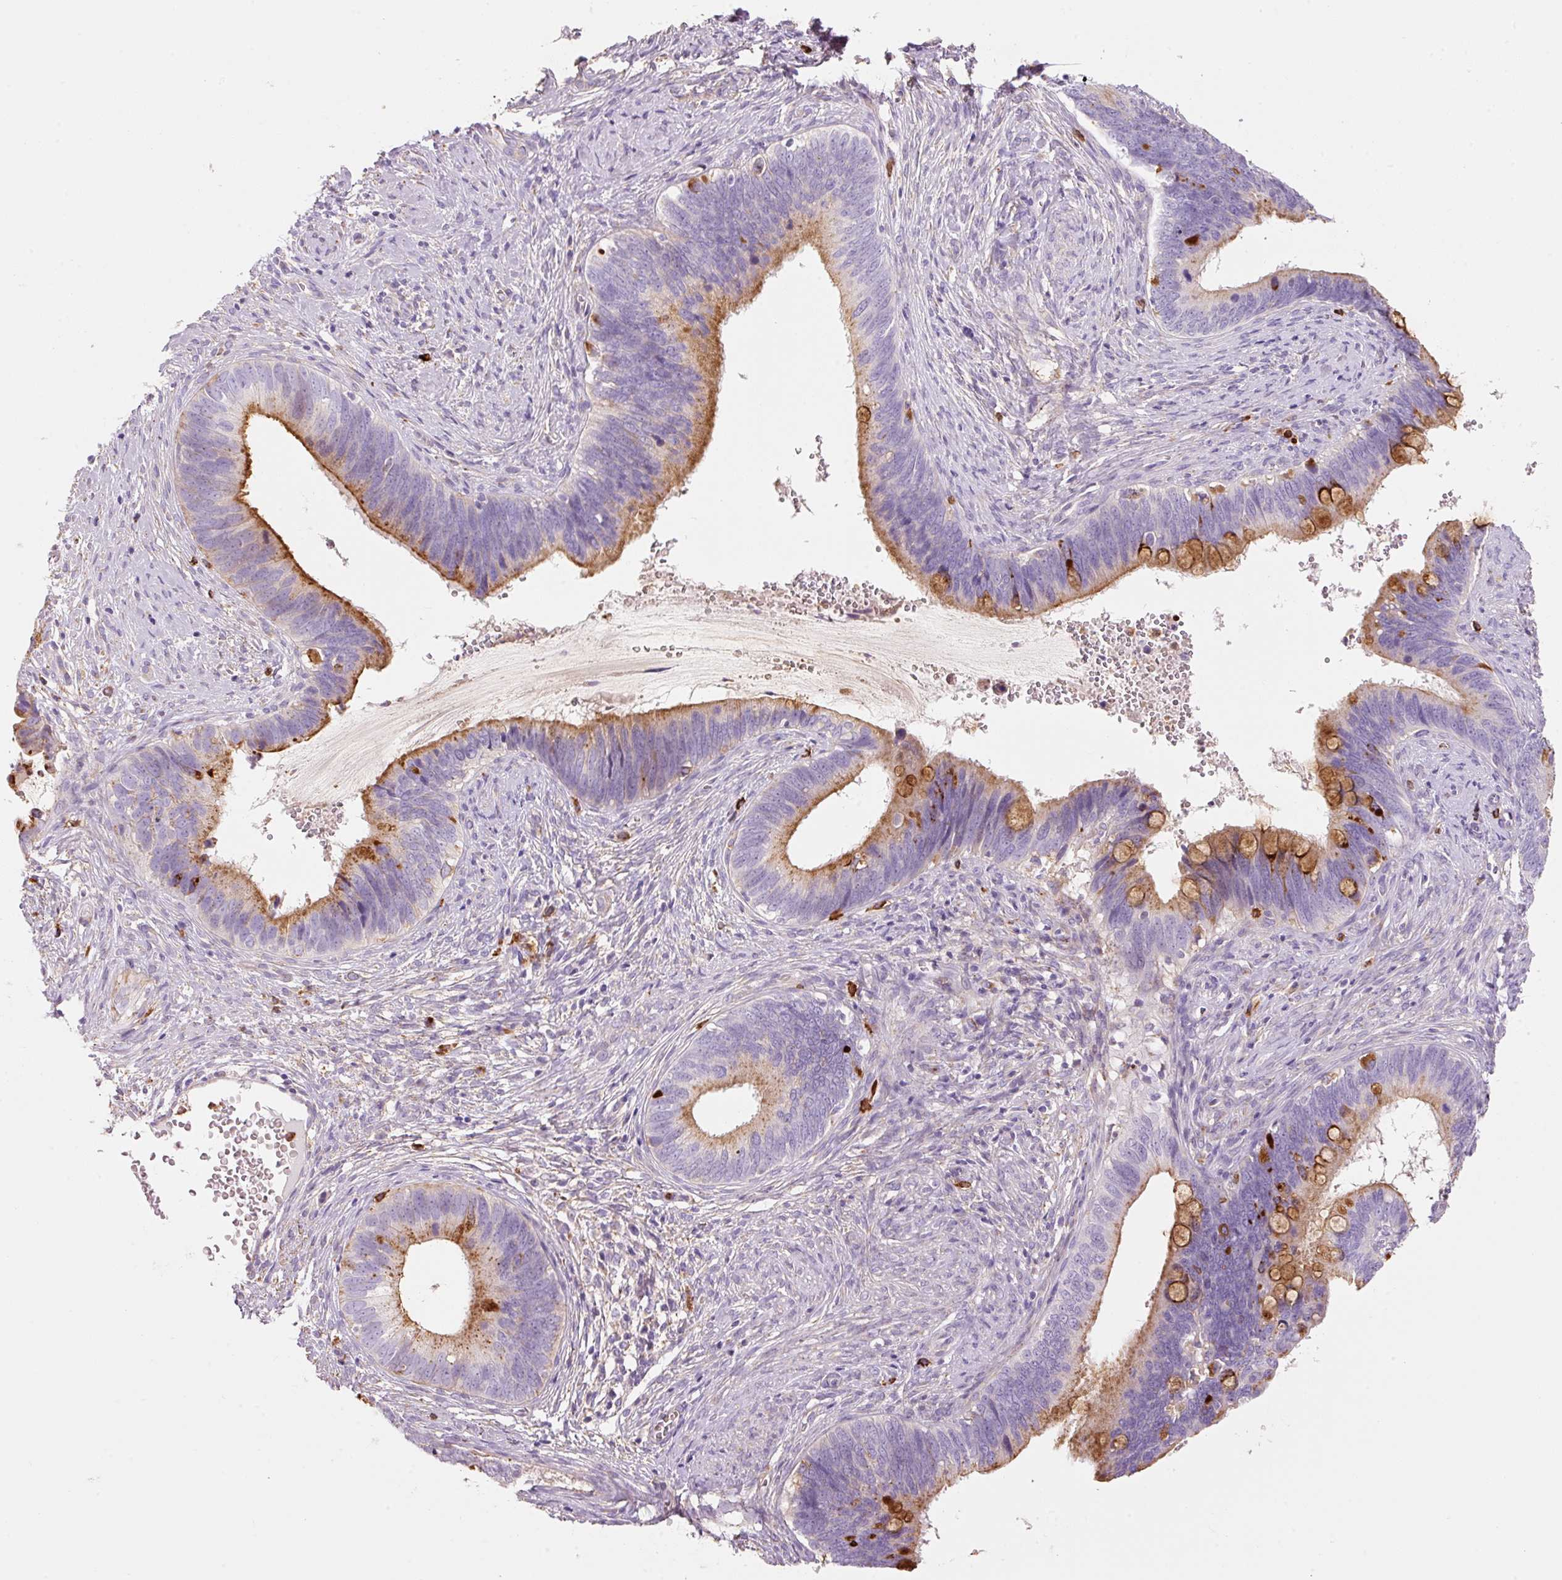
{"staining": {"intensity": "moderate", "quantity": "25%-75%", "location": "cytoplasmic/membranous"}, "tissue": "cervical cancer", "cell_type": "Tumor cells", "image_type": "cancer", "snomed": [{"axis": "morphology", "description": "Adenocarcinoma, NOS"}, {"axis": "topography", "description": "Cervix"}], "caption": "There is medium levels of moderate cytoplasmic/membranous expression in tumor cells of cervical adenocarcinoma, as demonstrated by immunohistochemical staining (brown color).", "gene": "TMC8", "patient": {"sex": "female", "age": 42}}